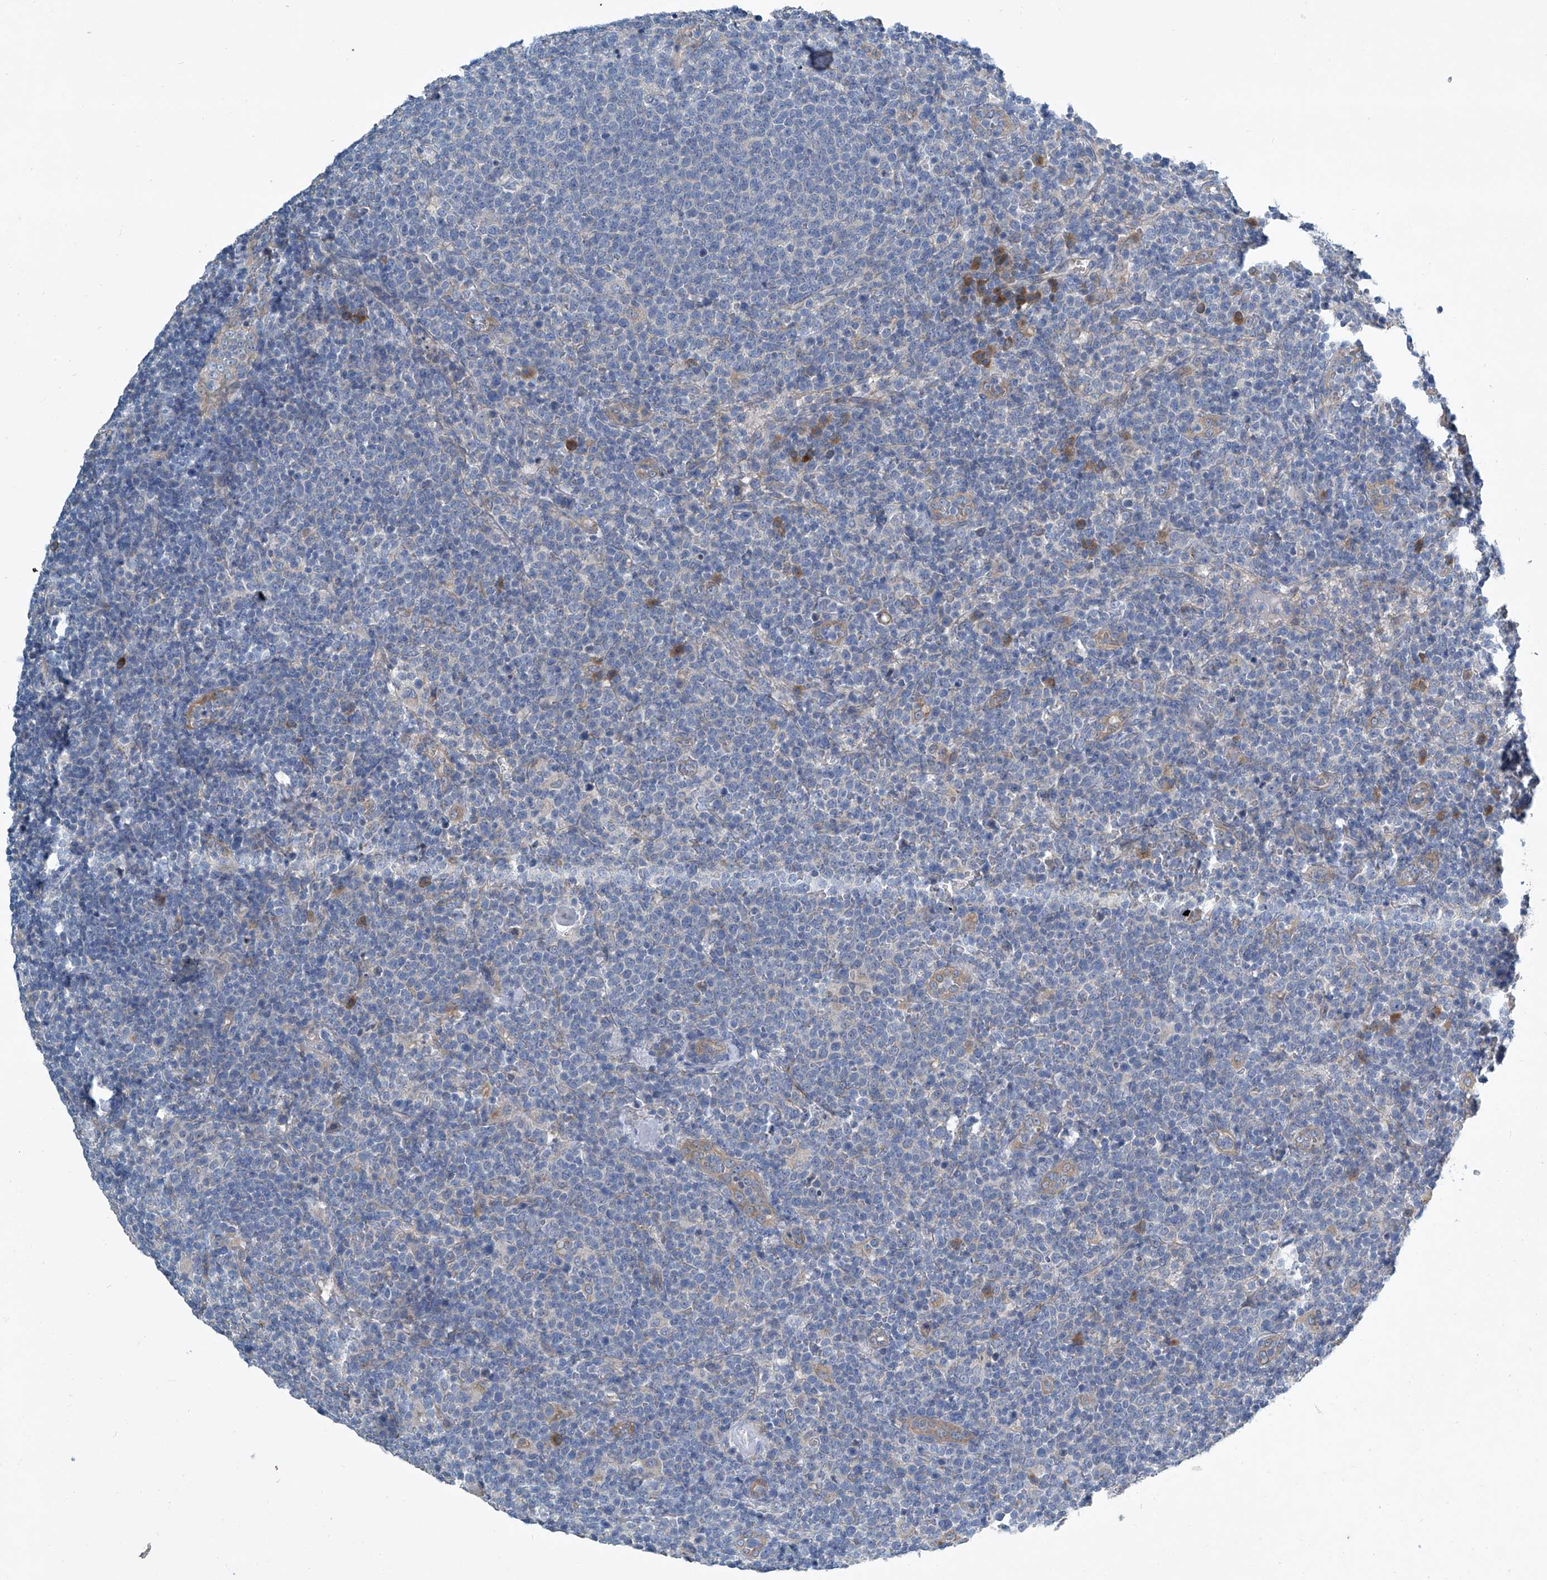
{"staining": {"intensity": "negative", "quantity": "none", "location": "none"}, "tissue": "lymphoma", "cell_type": "Tumor cells", "image_type": "cancer", "snomed": [{"axis": "morphology", "description": "Malignant lymphoma, non-Hodgkin's type, High grade"}, {"axis": "topography", "description": "Lymph node"}], "caption": "This is an immunohistochemistry (IHC) histopathology image of malignant lymphoma, non-Hodgkin's type (high-grade). There is no staining in tumor cells.", "gene": "SLC26A11", "patient": {"sex": "male", "age": 61}}